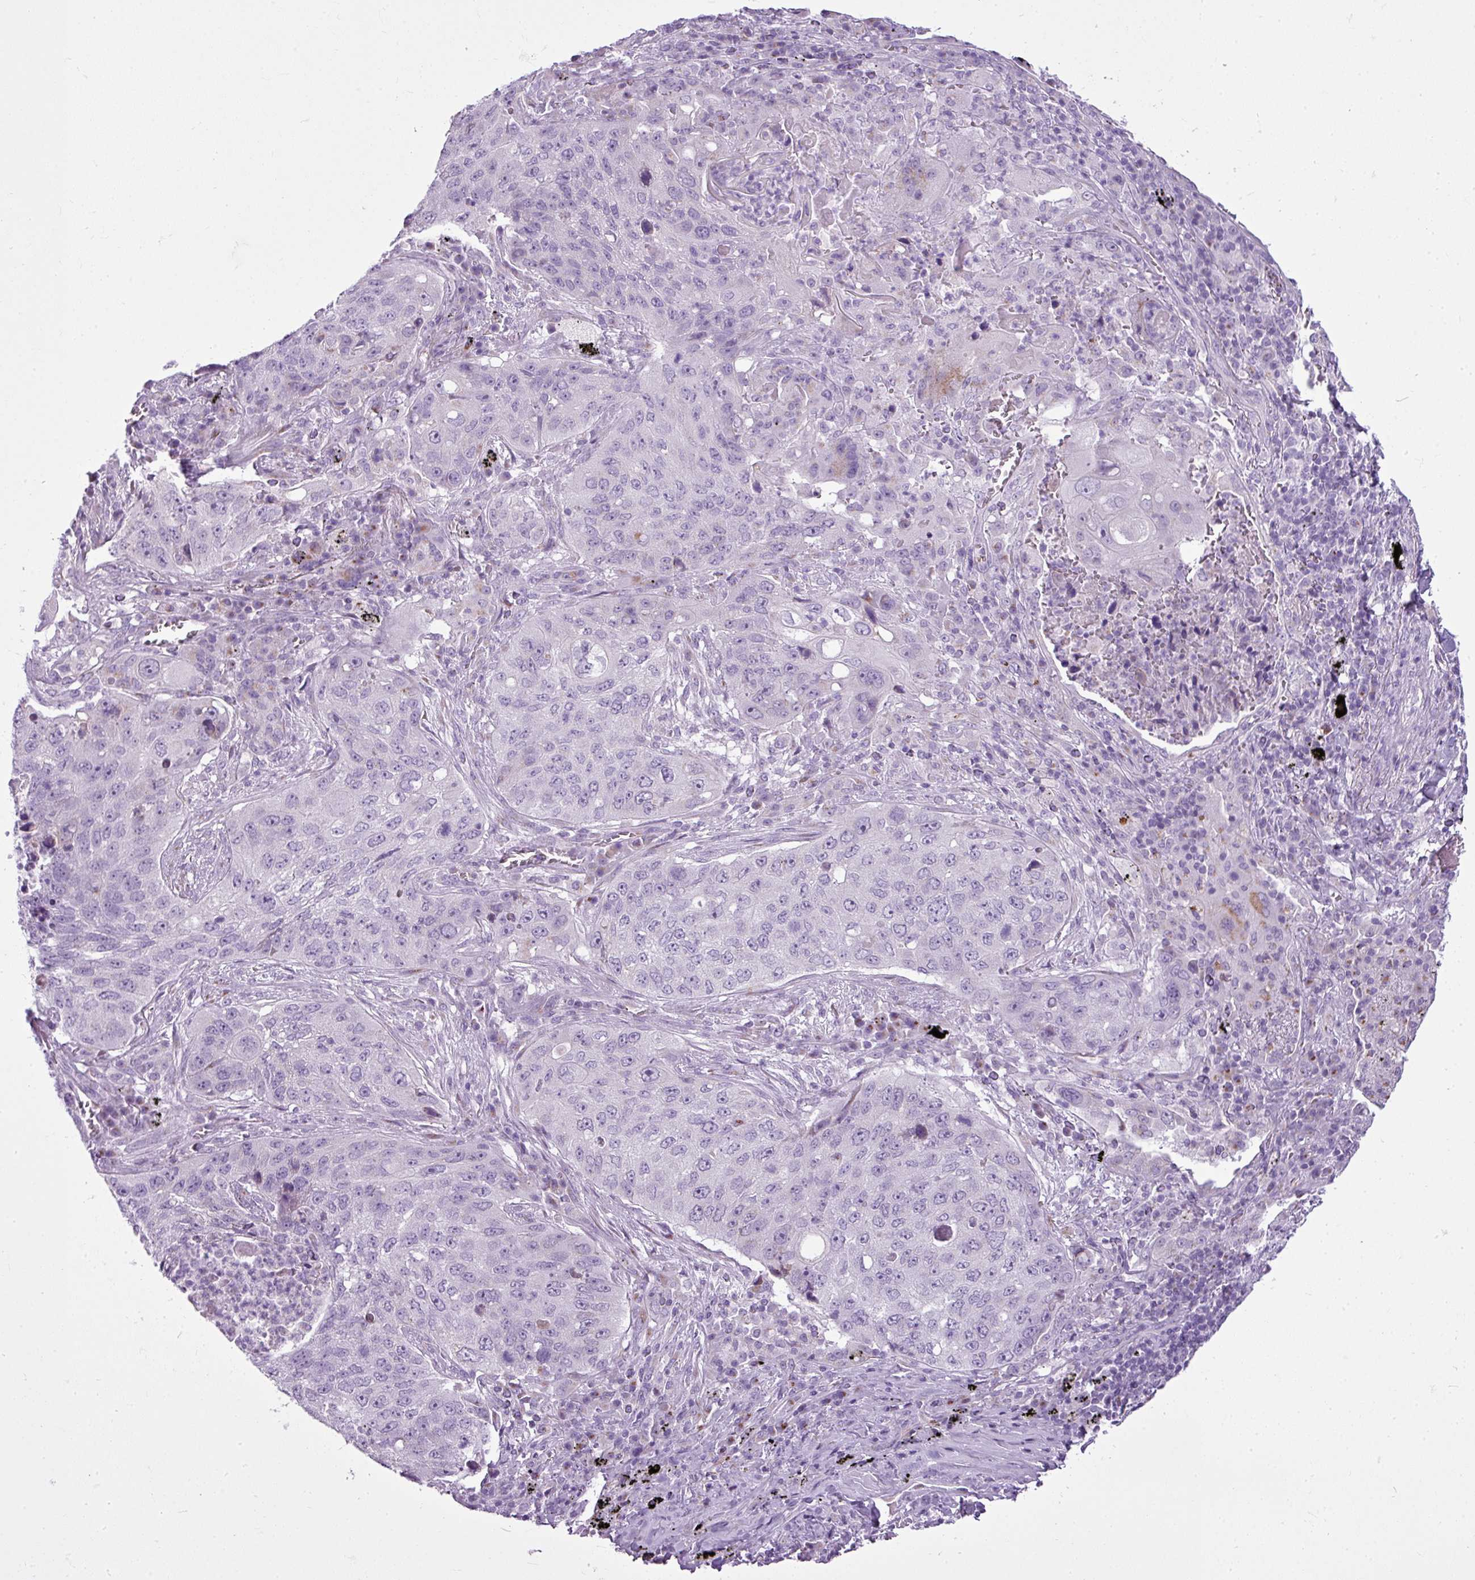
{"staining": {"intensity": "negative", "quantity": "none", "location": "none"}, "tissue": "lung cancer", "cell_type": "Tumor cells", "image_type": "cancer", "snomed": [{"axis": "morphology", "description": "Squamous cell carcinoma, NOS"}, {"axis": "topography", "description": "Lung"}], "caption": "A histopathology image of human lung cancer (squamous cell carcinoma) is negative for staining in tumor cells.", "gene": "FAM43A", "patient": {"sex": "female", "age": 63}}